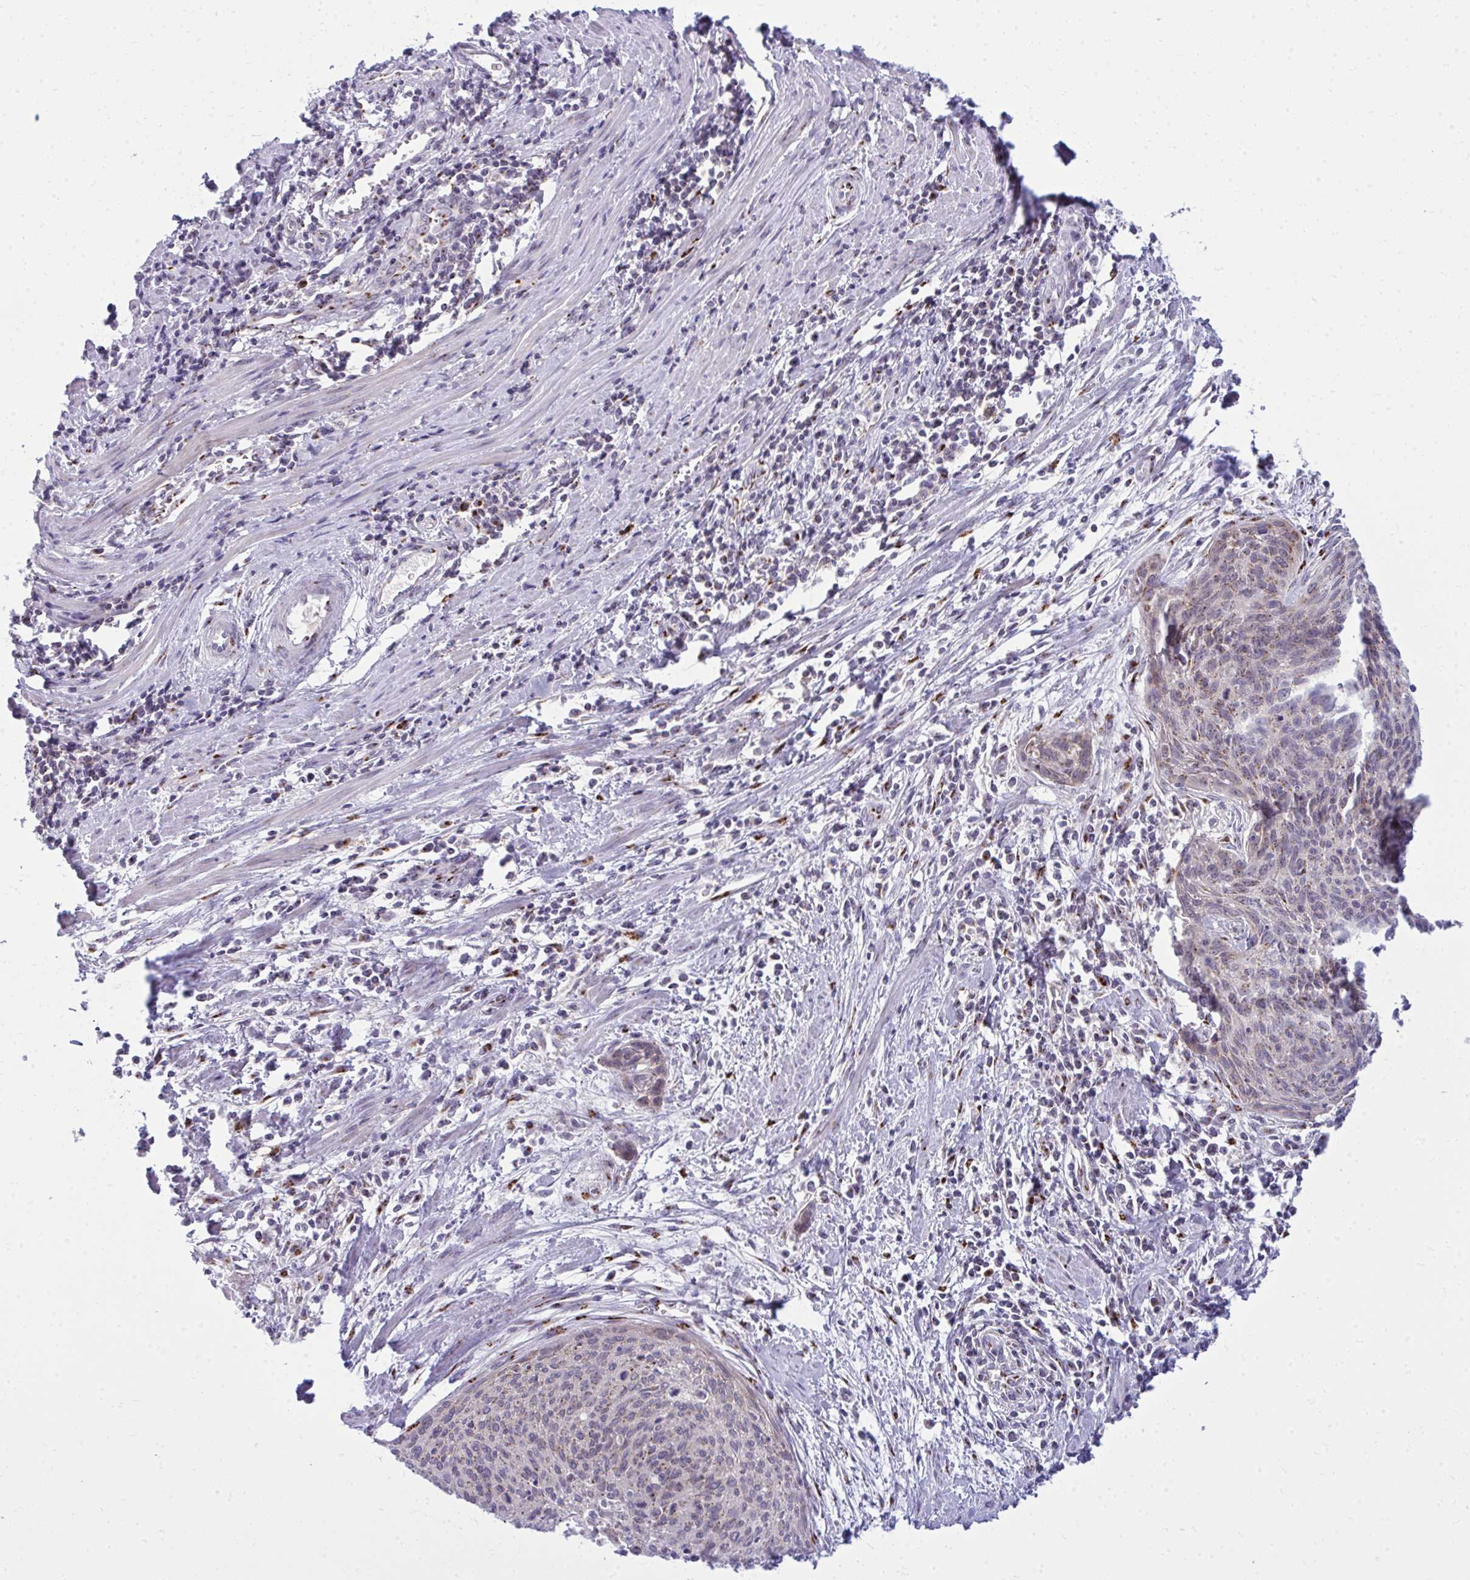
{"staining": {"intensity": "moderate", "quantity": "<25%", "location": "cytoplasmic/membranous"}, "tissue": "cervical cancer", "cell_type": "Tumor cells", "image_type": "cancer", "snomed": [{"axis": "morphology", "description": "Squamous cell carcinoma, NOS"}, {"axis": "topography", "description": "Cervix"}], "caption": "Squamous cell carcinoma (cervical) stained with IHC reveals moderate cytoplasmic/membranous positivity in approximately <25% of tumor cells.", "gene": "DTX4", "patient": {"sex": "female", "age": 55}}